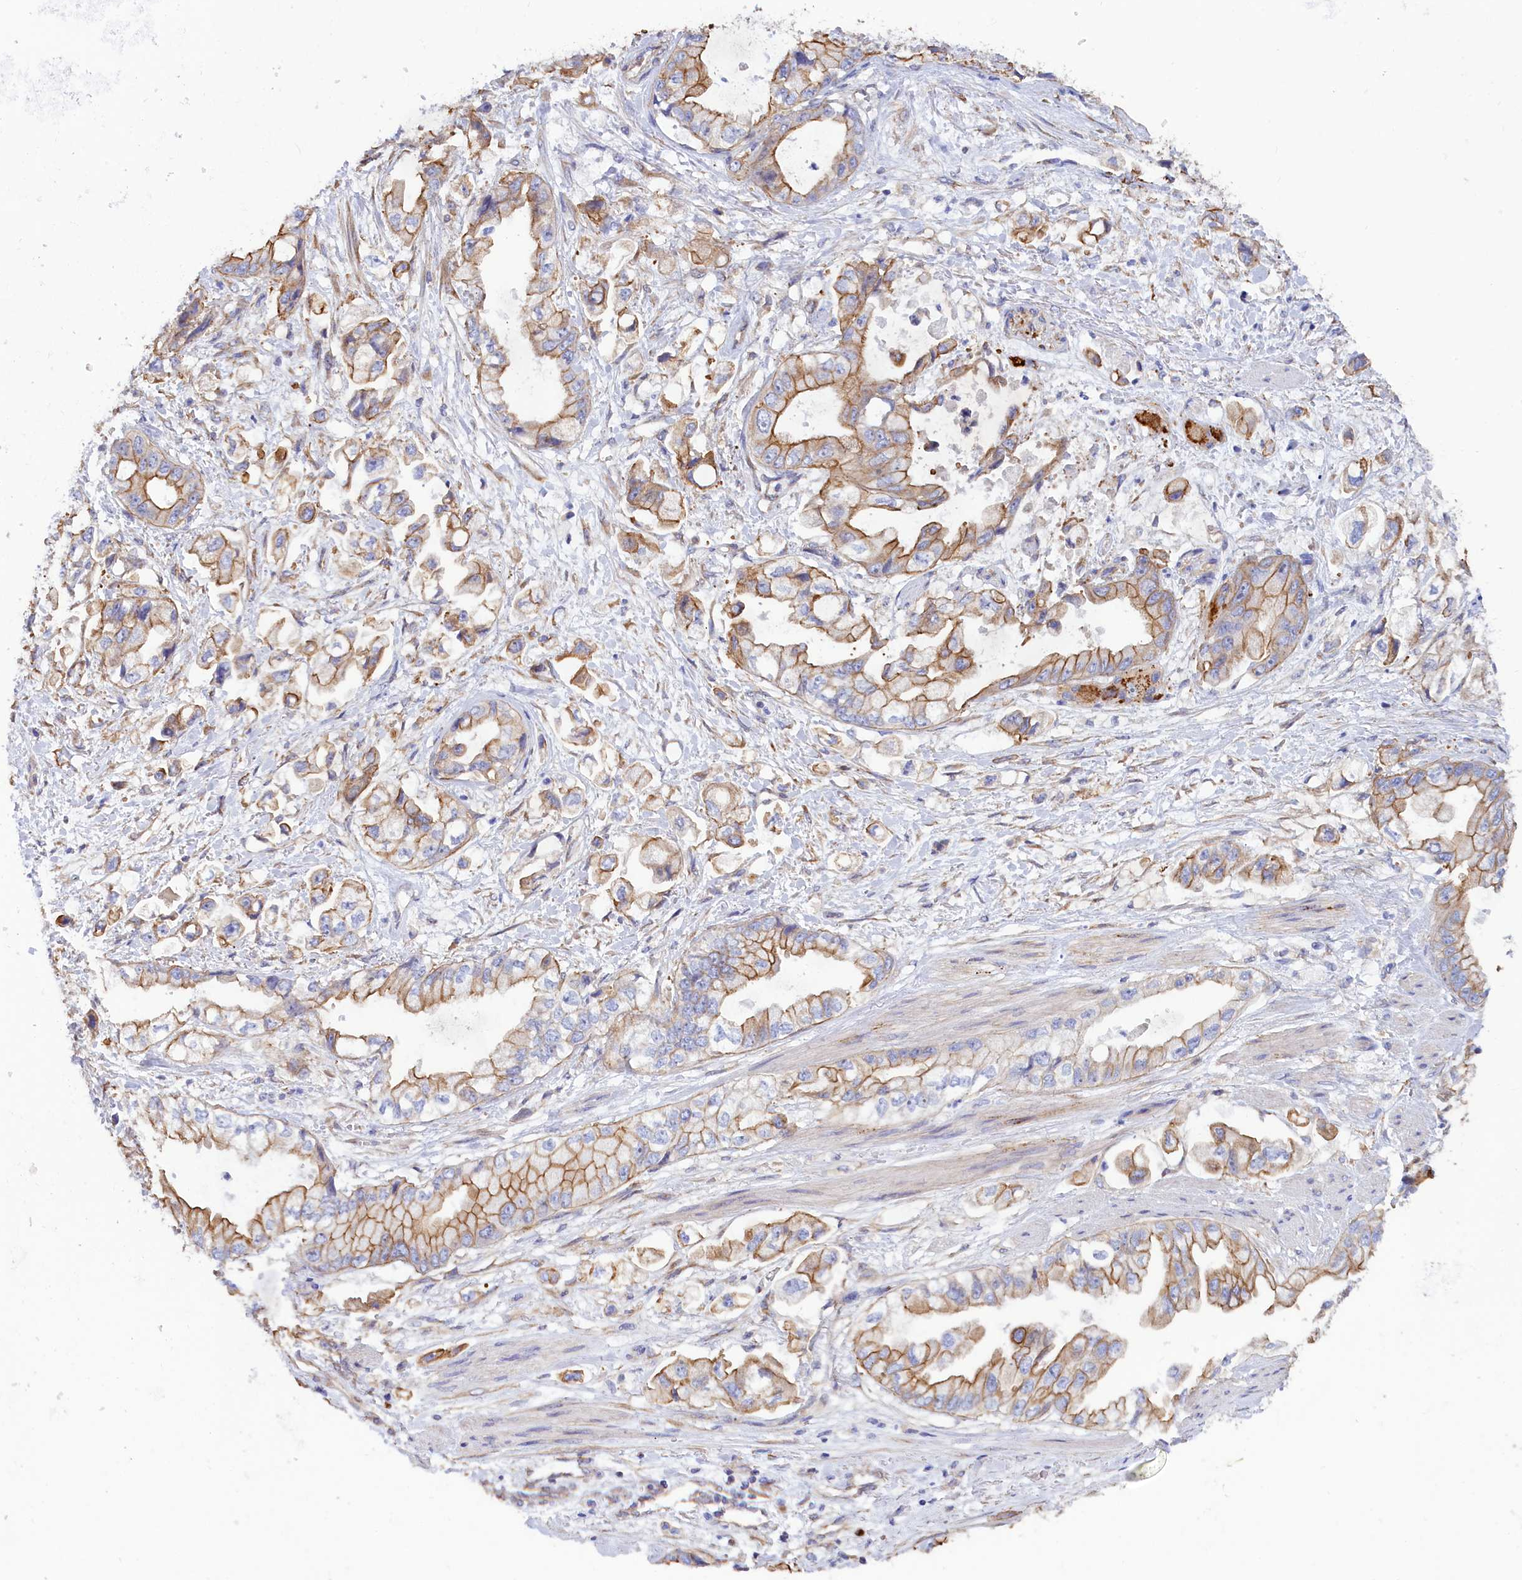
{"staining": {"intensity": "moderate", "quantity": "25%-75%", "location": "cytoplasmic/membranous"}, "tissue": "stomach cancer", "cell_type": "Tumor cells", "image_type": "cancer", "snomed": [{"axis": "morphology", "description": "Adenocarcinoma, NOS"}, {"axis": "topography", "description": "Stomach"}], "caption": "Immunohistochemistry of stomach adenocarcinoma exhibits medium levels of moderate cytoplasmic/membranous positivity in about 25%-75% of tumor cells.", "gene": "ABCC12", "patient": {"sex": "male", "age": 62}}